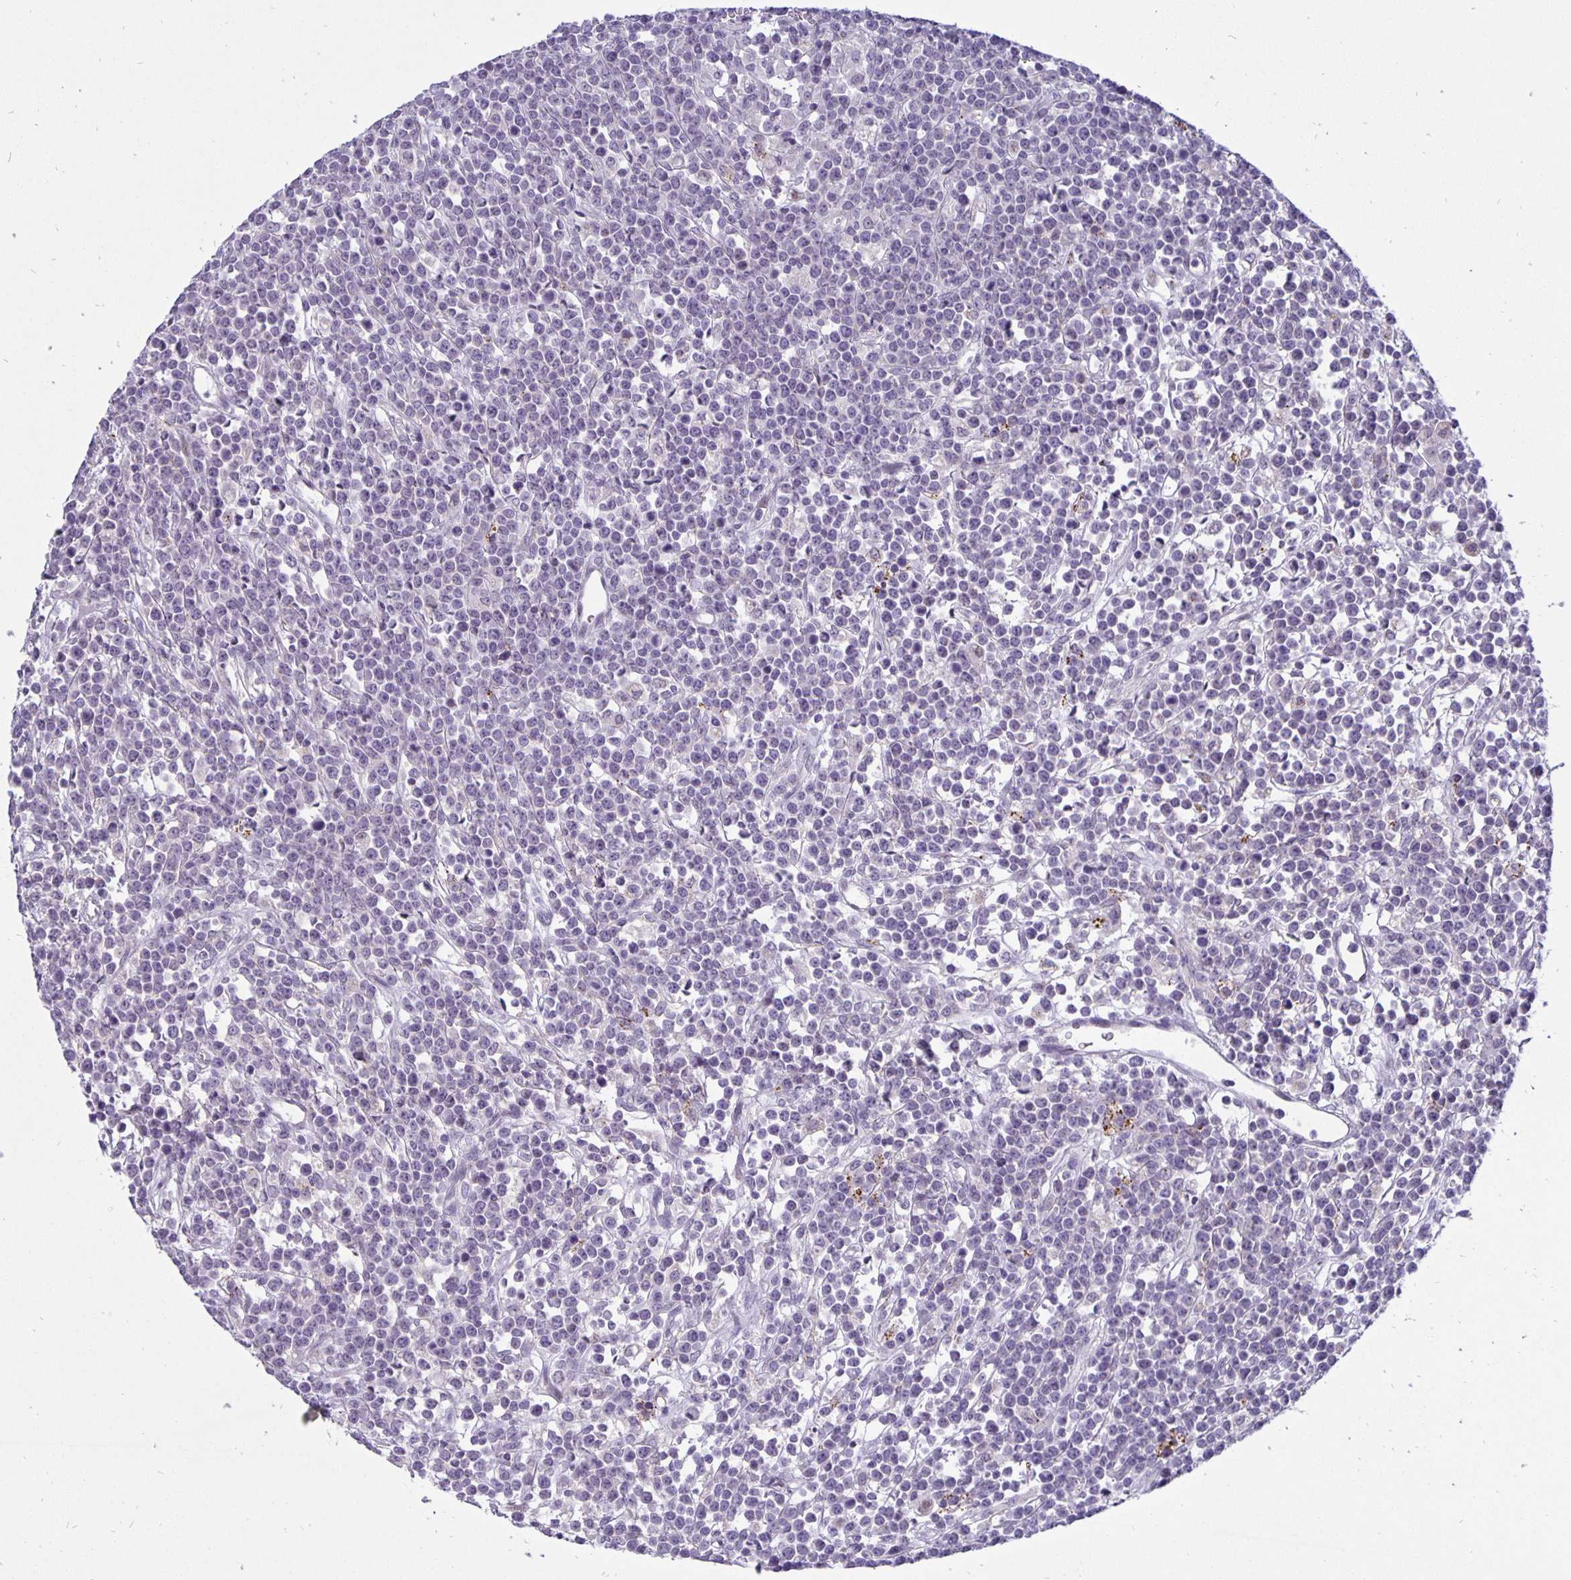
{"staining": {"intensity": "negative", "quantity": "none", "location": "none"}, "tissue": "lymphoma", "cell_type": "Tumor cells", "image_type": "cancer", "snomed": [{"axis": "morphology", "description": "Malignant lymphoma, non-Hodgkin's type, High grade"}, {"axis": "topography", "description": "Ovary"}], "caption": "High magnification brightfield microscopy of malignant lymphoma, non-Hodgkin's type (high-grade) stained with DAB (3,3'-diaminobenzidine) (brown) and counterstained with hematoxylin (blue): tumor cells show no significant positivity.", "gene": "ERBB2", "patient": {"sex": "female", "age": 56}}